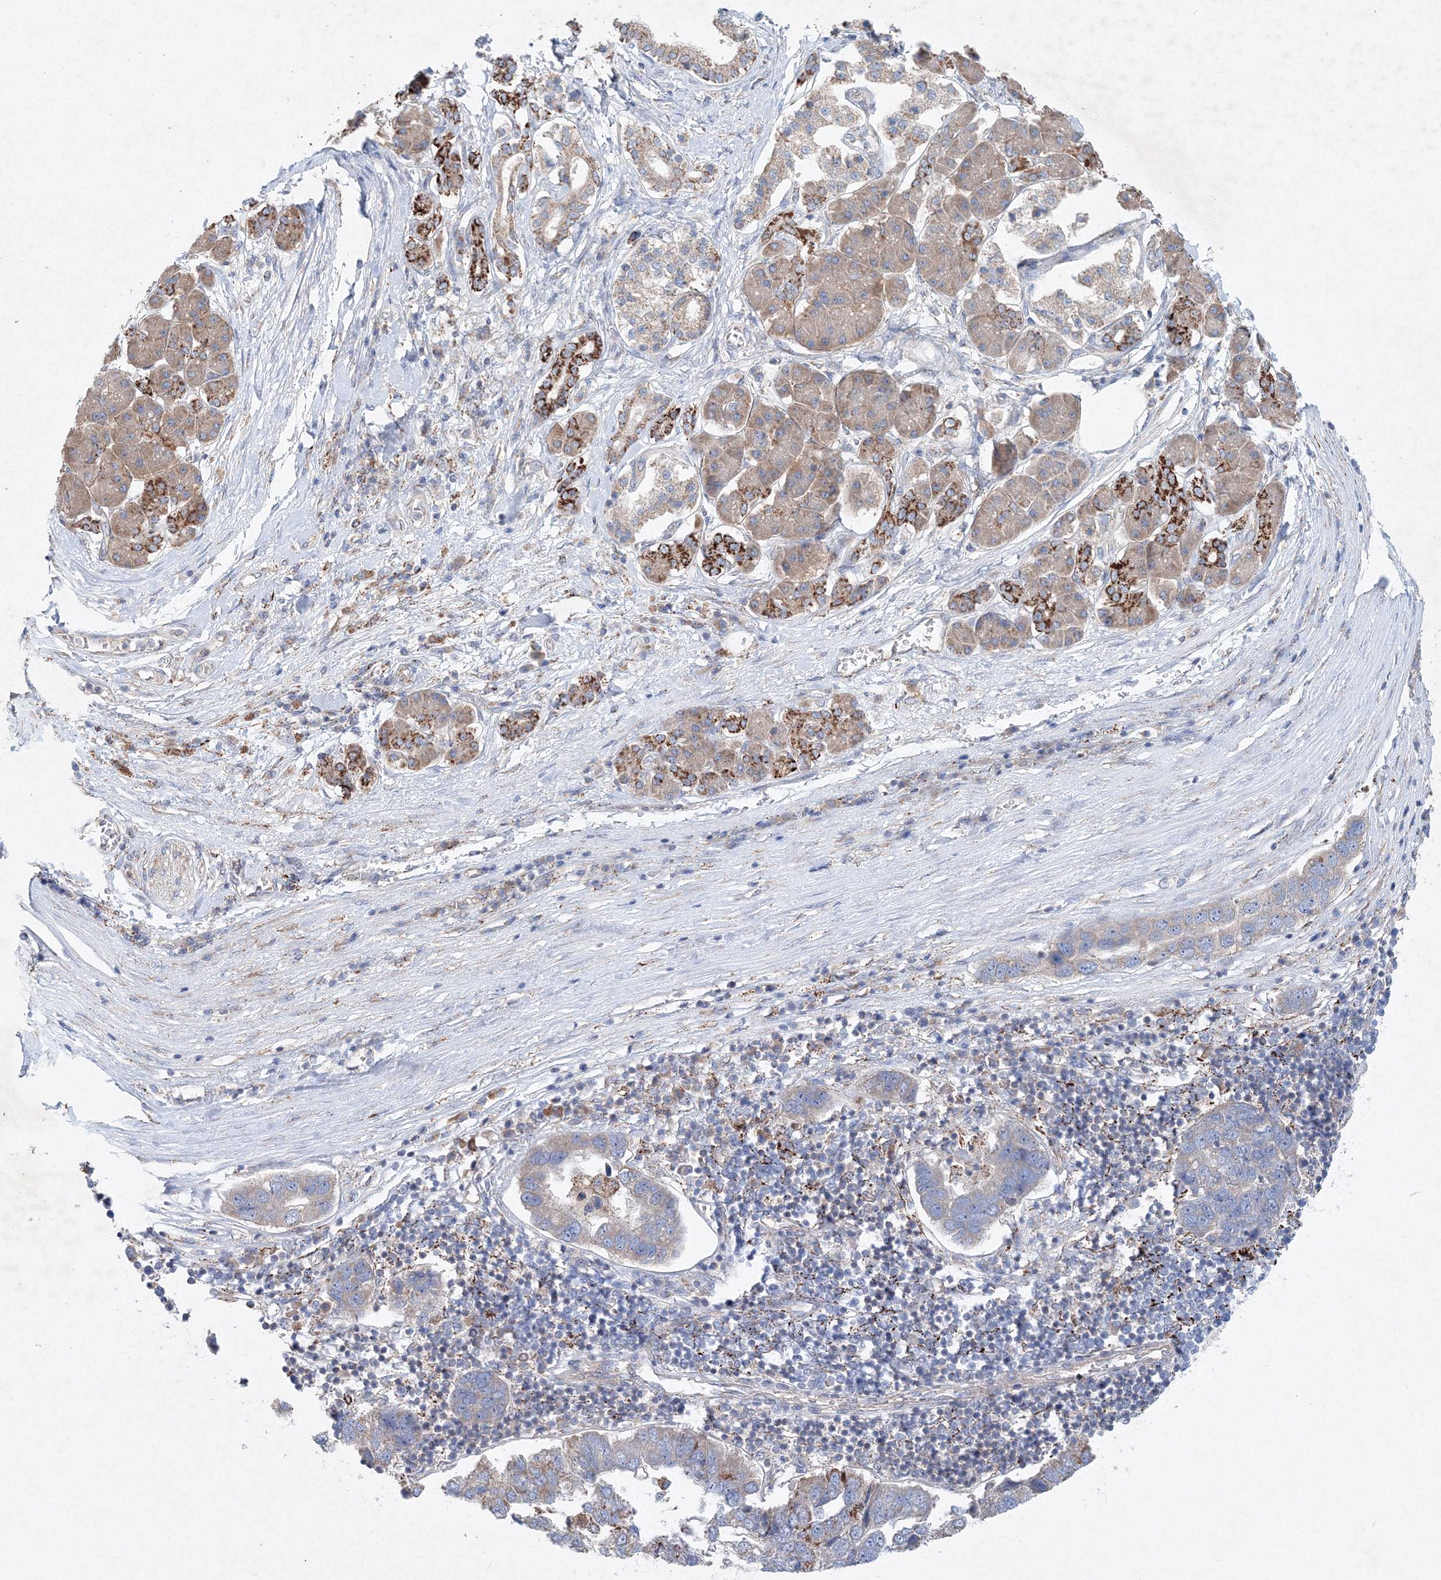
{"staining": {"intensity": "weak", "quantity": "<25%", "location": "cytoplasmic/membranous"}, "tissue": "pancreatic cancer", "cell_type": "Tumor cells", "image_type": "cancer", "snomed": [{"axis": "morphology", "description": "Adenocarcinoma, NOS"}, {"axis": "topography", "description": "Pancreas"}], "caption": "High power microscopy micrograph of an IHC micrograph of pancreatic adenocarcinoma, revealing no significant expression in tumor cells.", "gene": "WDR49", "patient": {"sex": "female", "age": 61}}